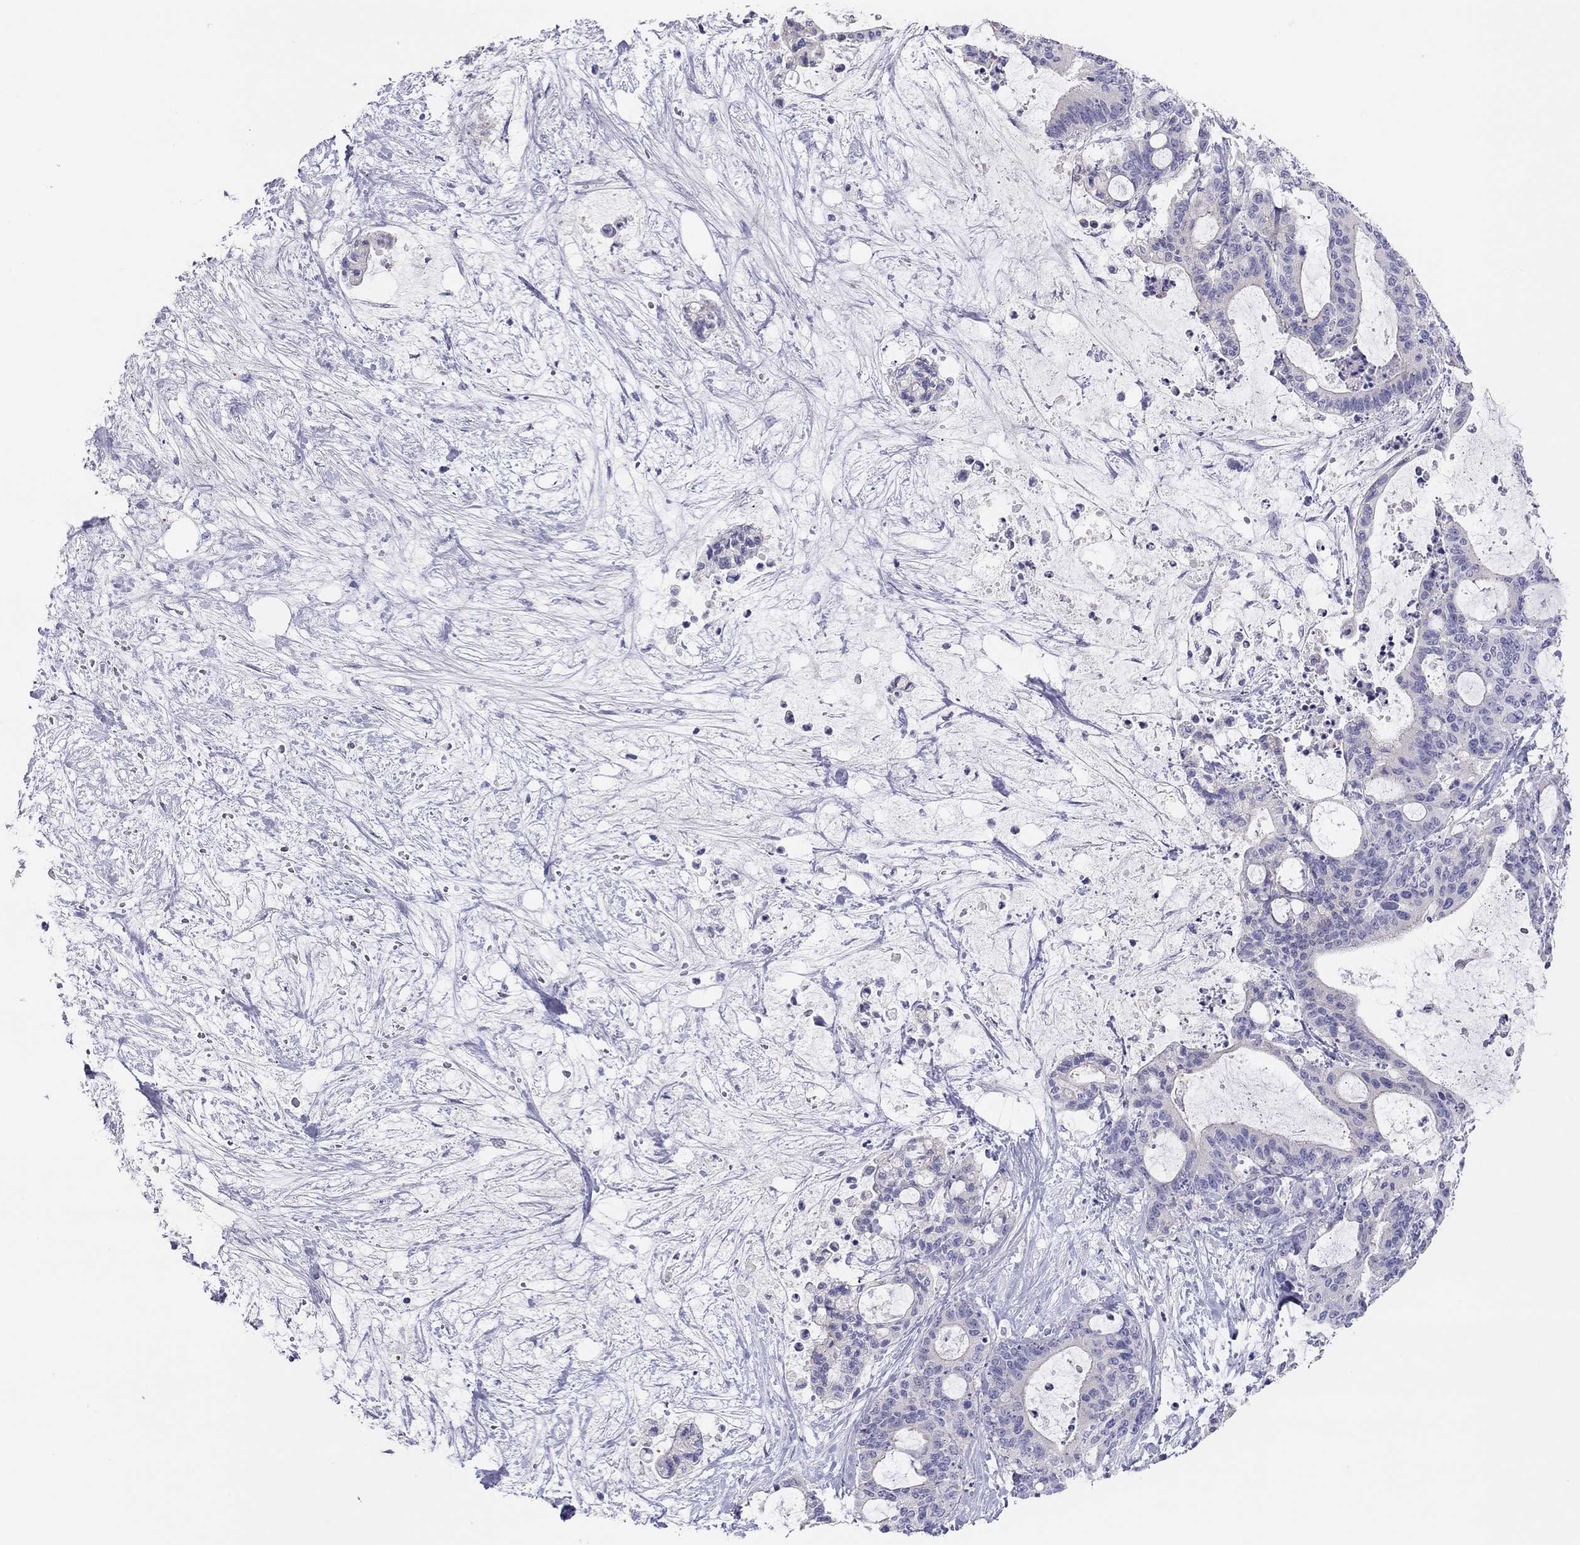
{"staining": {"intensity": "negative", "quantity": "none", "location": "none"}, "tissue": "liver cancer", "cell_type": "Tumor cells", "image_type": "cancer", "snomed": [{"axis": "morphology", "description": "Cholangiocarcinoma"}, {"axis": "topography", "description": "Liver"}], "caption": "Immunohistochemical staining of human liver cancer shows no significant staining in tumor cells.", "gene": "MGAT4C", "patient": {"sex": "female", "age": 73}}